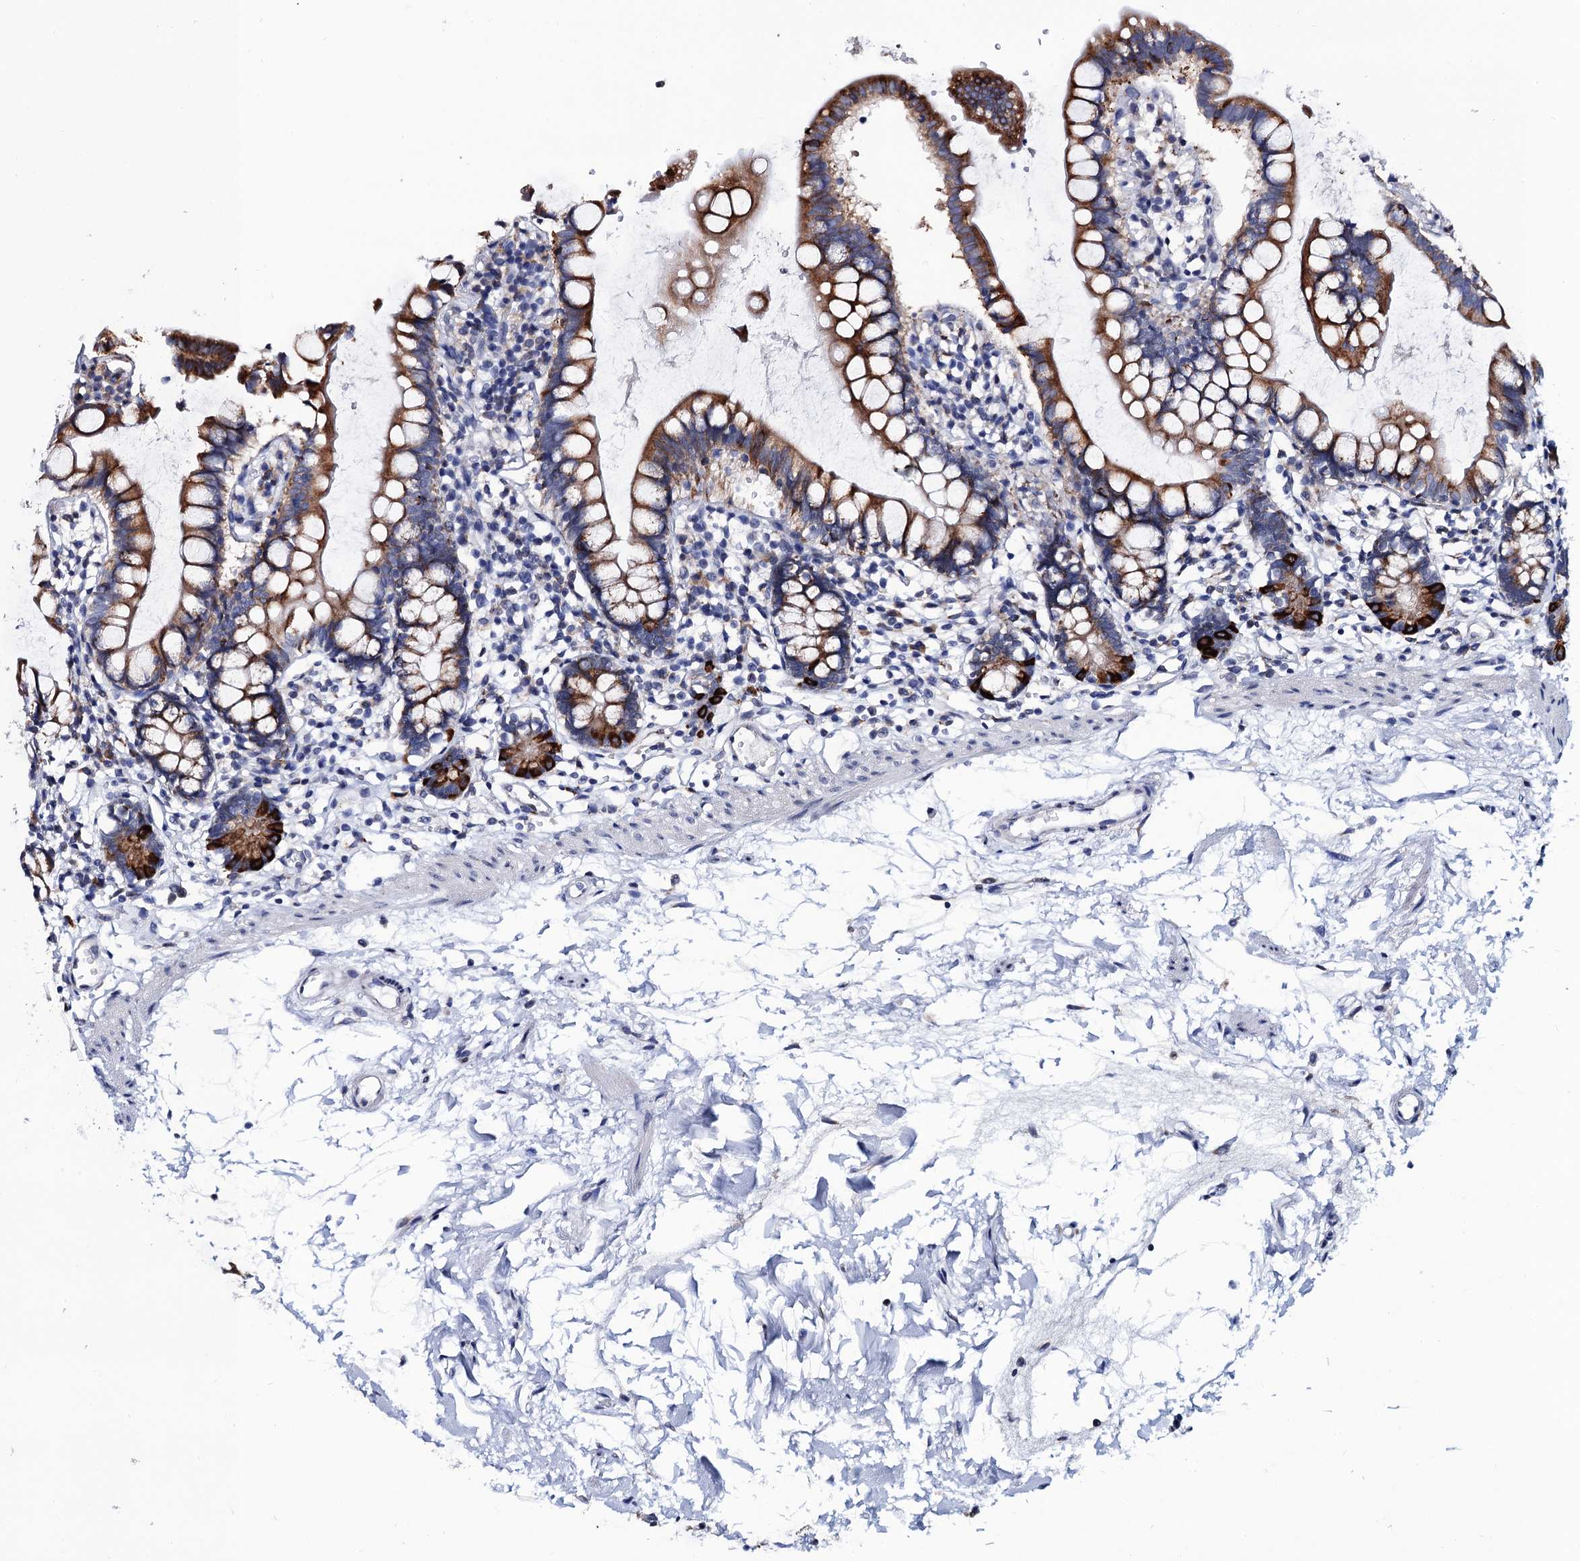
{"staining": {"intensity": "strong", "quantity": "25%-75%", "location": "cytoplasmic/membranous"}, "tissue": "small intestine", "cell_type": "Glandular cells", "image_type": "normal", "snomed": [{"axis": "morphology", "description": "Normal tissue, NOS"}, {"axis": "topography", "description": "Small intestine"}], "caption": "A micrograph showing strong cytoplasmic/membranous staining in approximately 25%-75% of glandular cells in benign small intestine, as visualized by brown immunohistochemical staining.", "gene": "SLC7A10", "patient": {"sex": "female", "age": 84}}